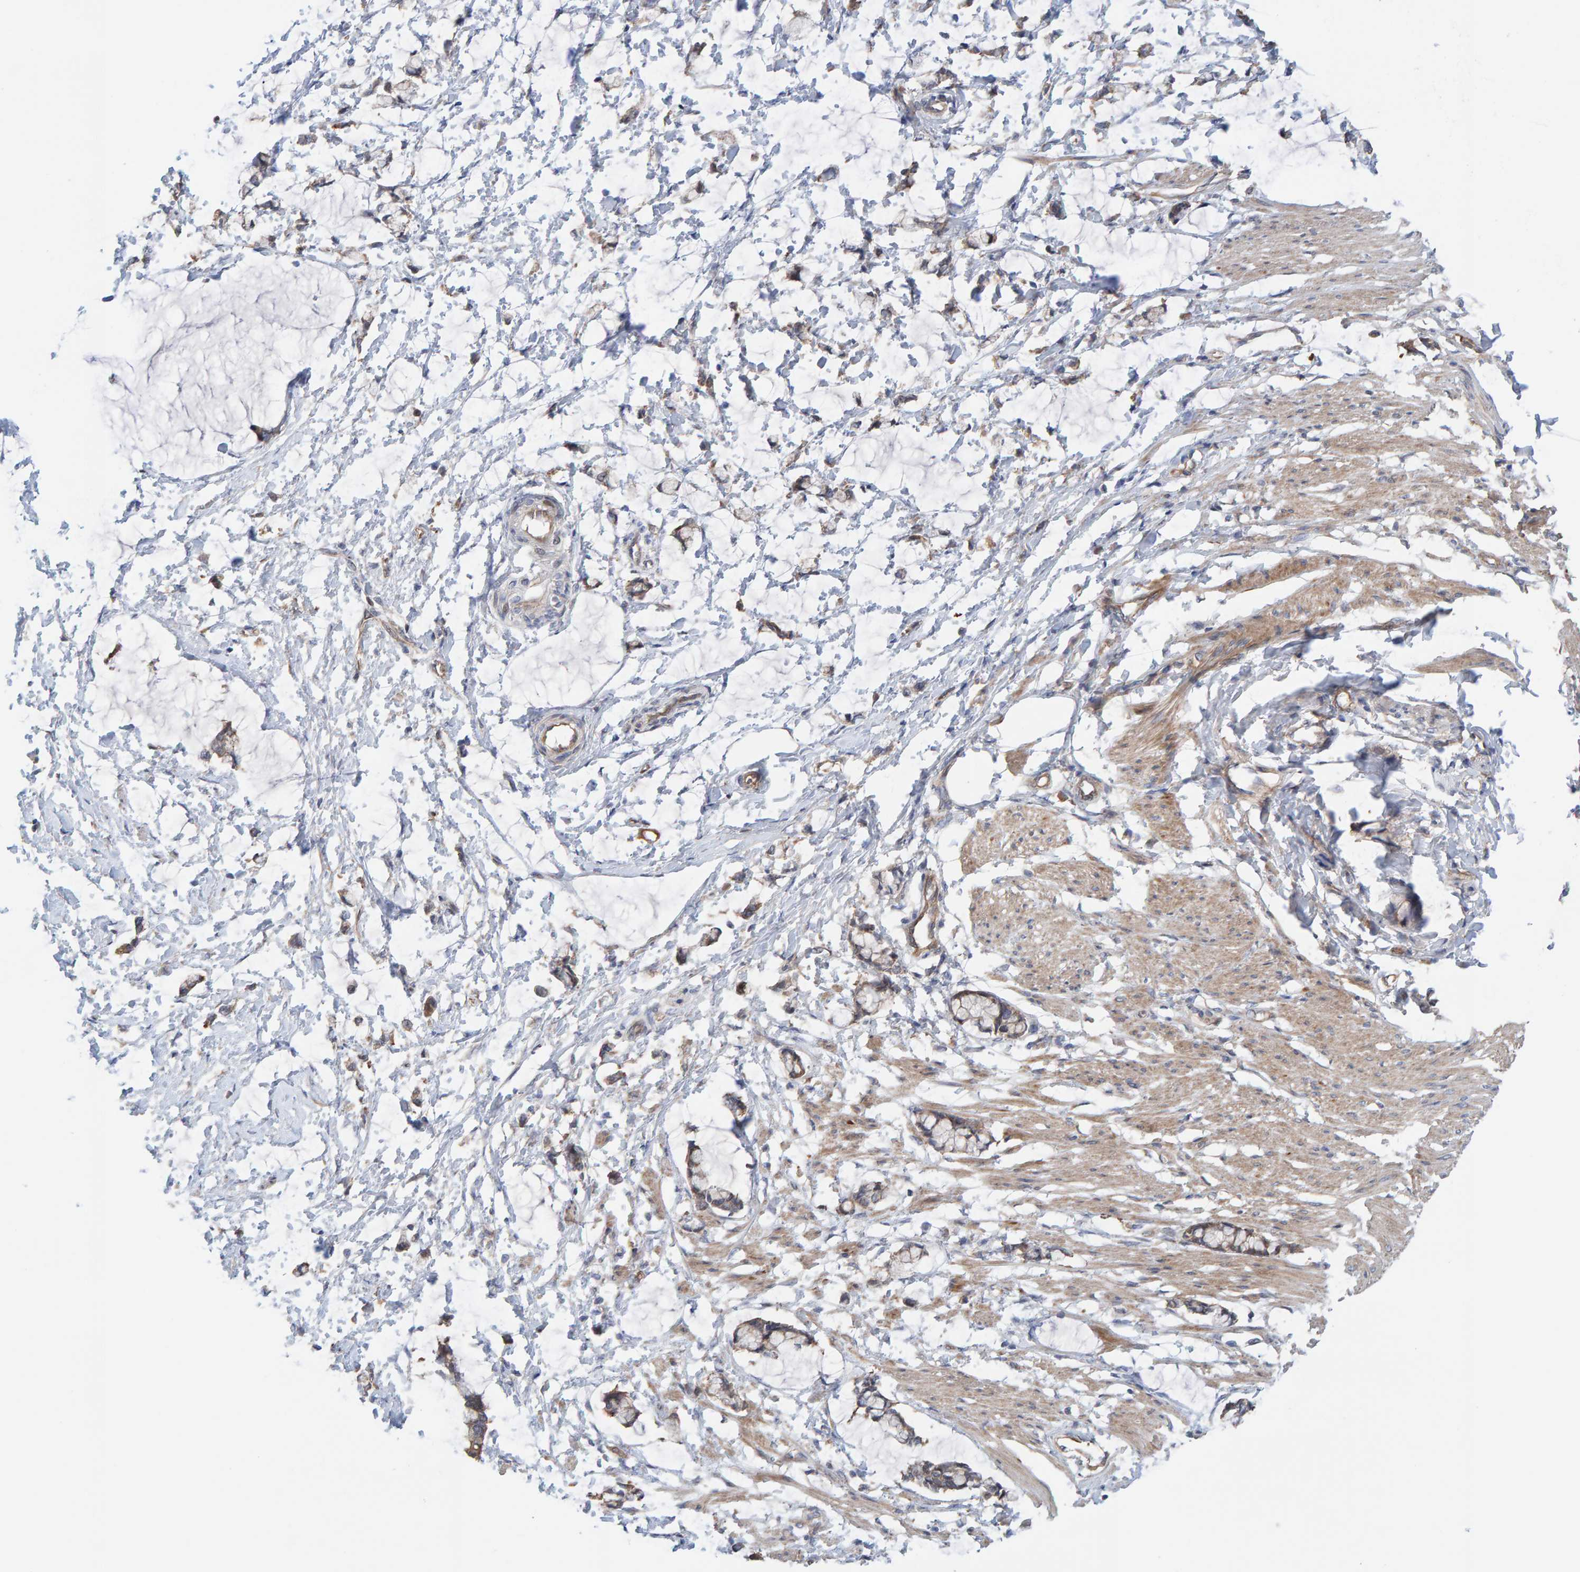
{"staining": {"intensity": "moderate", "quantity": ">75%", "location": "cytoplasmic/membranous"}, "tissue": "smooth muscle", "cell_type": "Smooth muscle cells", "image_type": "normal", "snomed": [{"axis": "morphology", "description": "Normal tissue, NOS"}, {"axis": "morphology", "description": "Adenocarcinoma, NOS"}, {"axis": "topography", "description": "Smooth muscle"}, {"axis": "topography", "description": "Colon"}], "caption": "The photomicrograph displays immunohistochemical staining of benign smooth muscle. There is moderate cytoplasmic/membranous staining is seen in about >75% of smooth muscle cells.", "gene": "LRSAM1", "patient": {"sex": "male", "age": 14}}